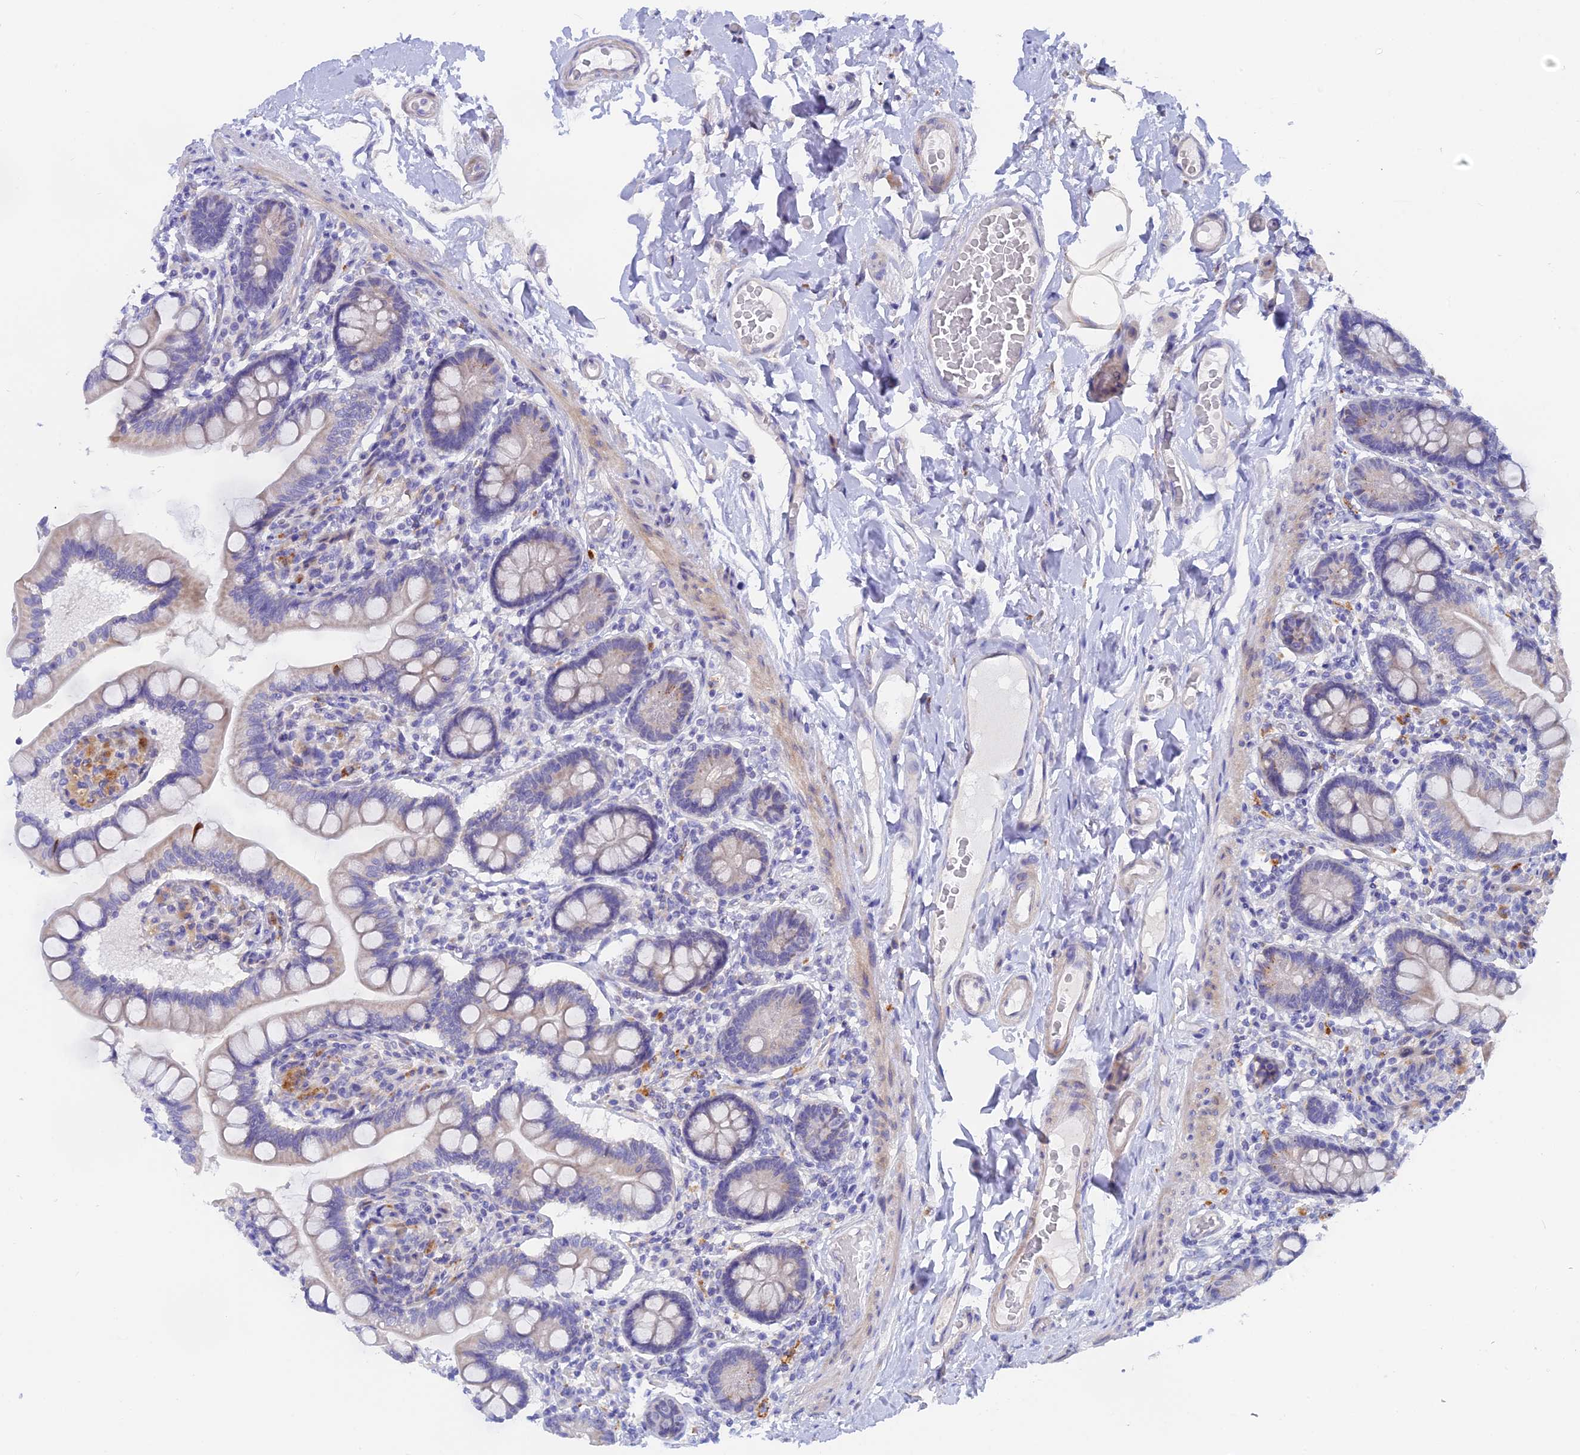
{"staining": {"intensity": "weak", "quantity": "25%-75%", "location": "cytoplasmic/membranous"}, "tissue": "small intestine", "cell_type": "Glandular cells", "image_type": "normal", "snomed": [{"axis": "morphology", "description": "Normal tissue, NOS"}, {"axis": "topography", "description": "Small intestine"}], "caption": "An IHC micrograph of benign tissue is shown. Protein staining in brown highlights weak cytoplasmic/membranous positivity in small intestine within glandular cells.", "gene": "GLB1L", "patient": {"sex": "female", "age": 64}}